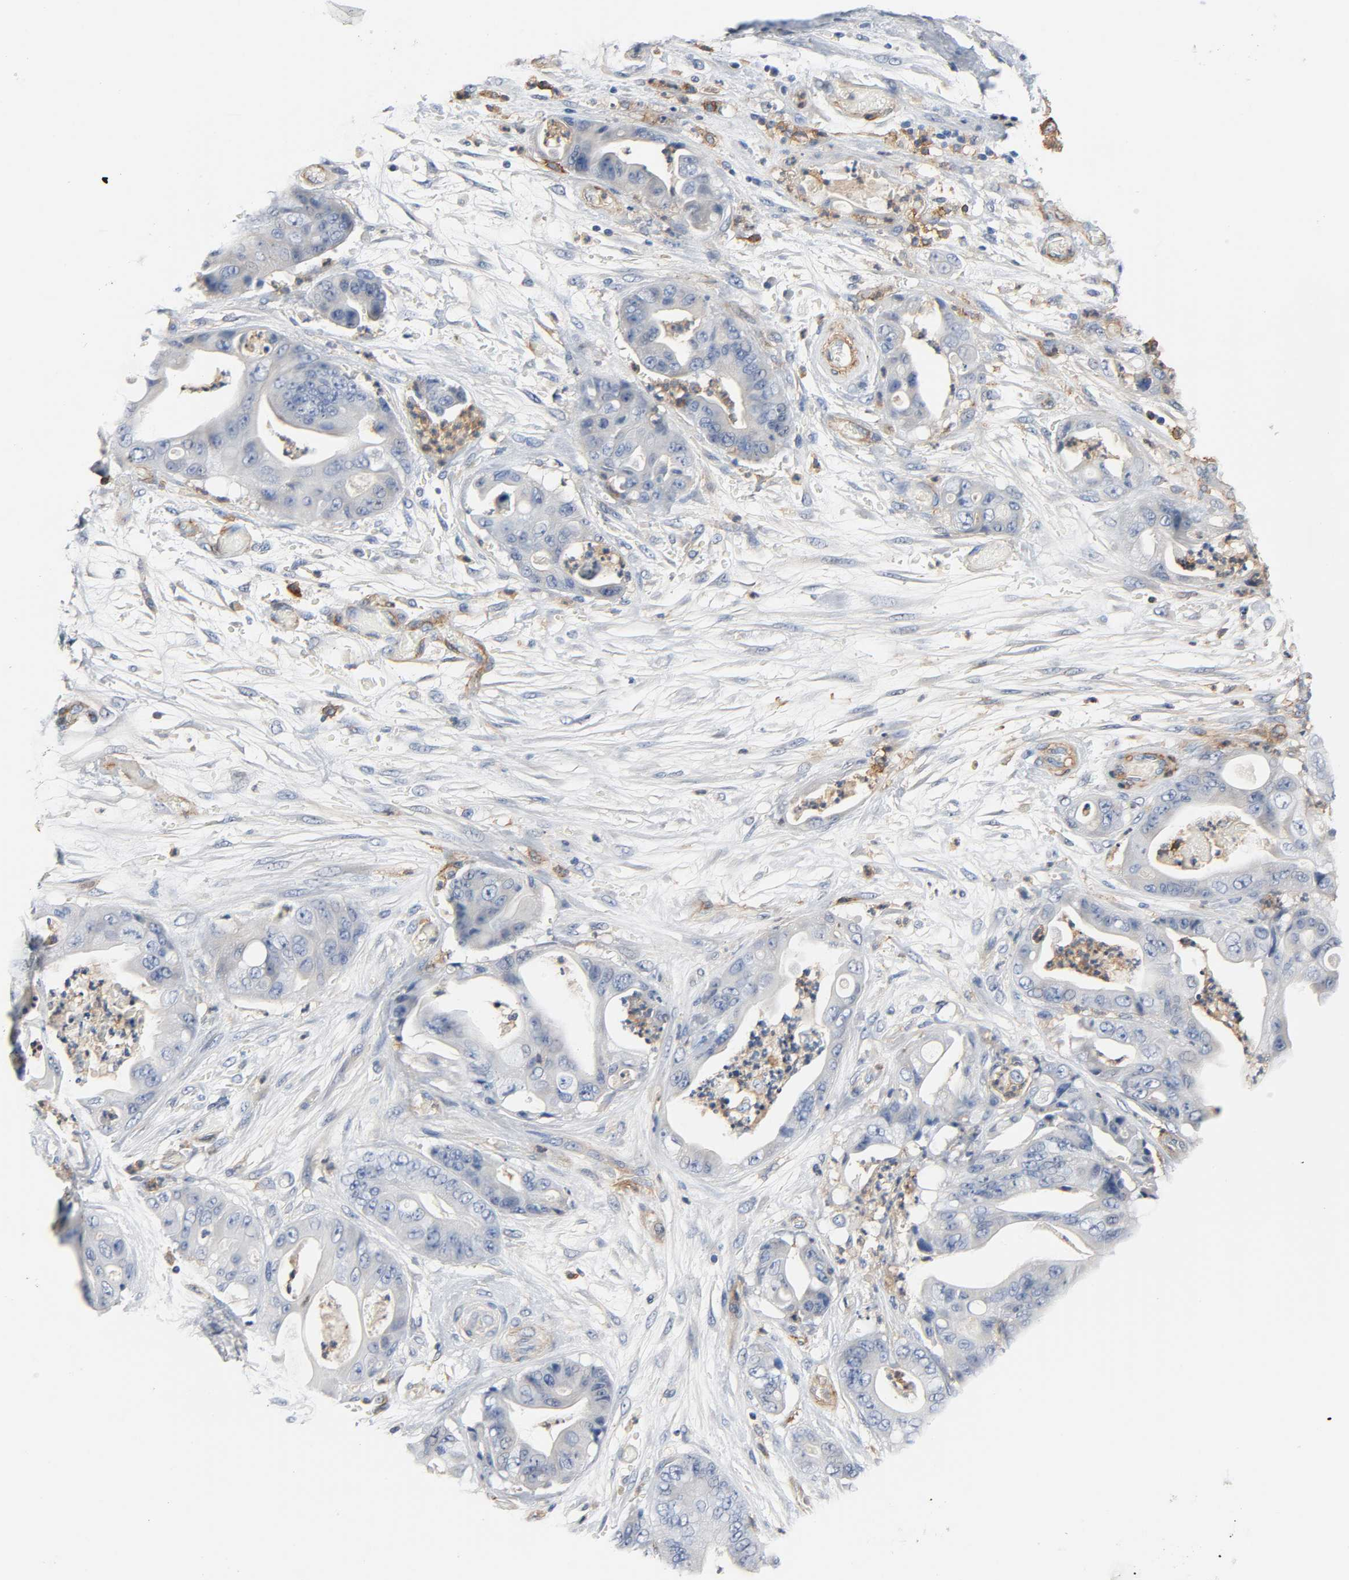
{"staining": {"intensity": "negative", "quantity": "none", "location": "none"}, "tissue": "stomach cancer", "cell_type": "Tumor cells", "image_type": "cancer", "snomed": [{"axis": "morphology", "description": "Adenocarcinoma, NOS"}, {"axis": "topography", "description": "Stomach"}], "caption": "High magnification brightfield microscopy of stomach adenocarcinoma stained with DAB (brown) and counterstained with hematoxylin (blue): tumor cells show no significant expression.", "gene": "ANPEP", "patient": {"sex": "female", "age": 73}}